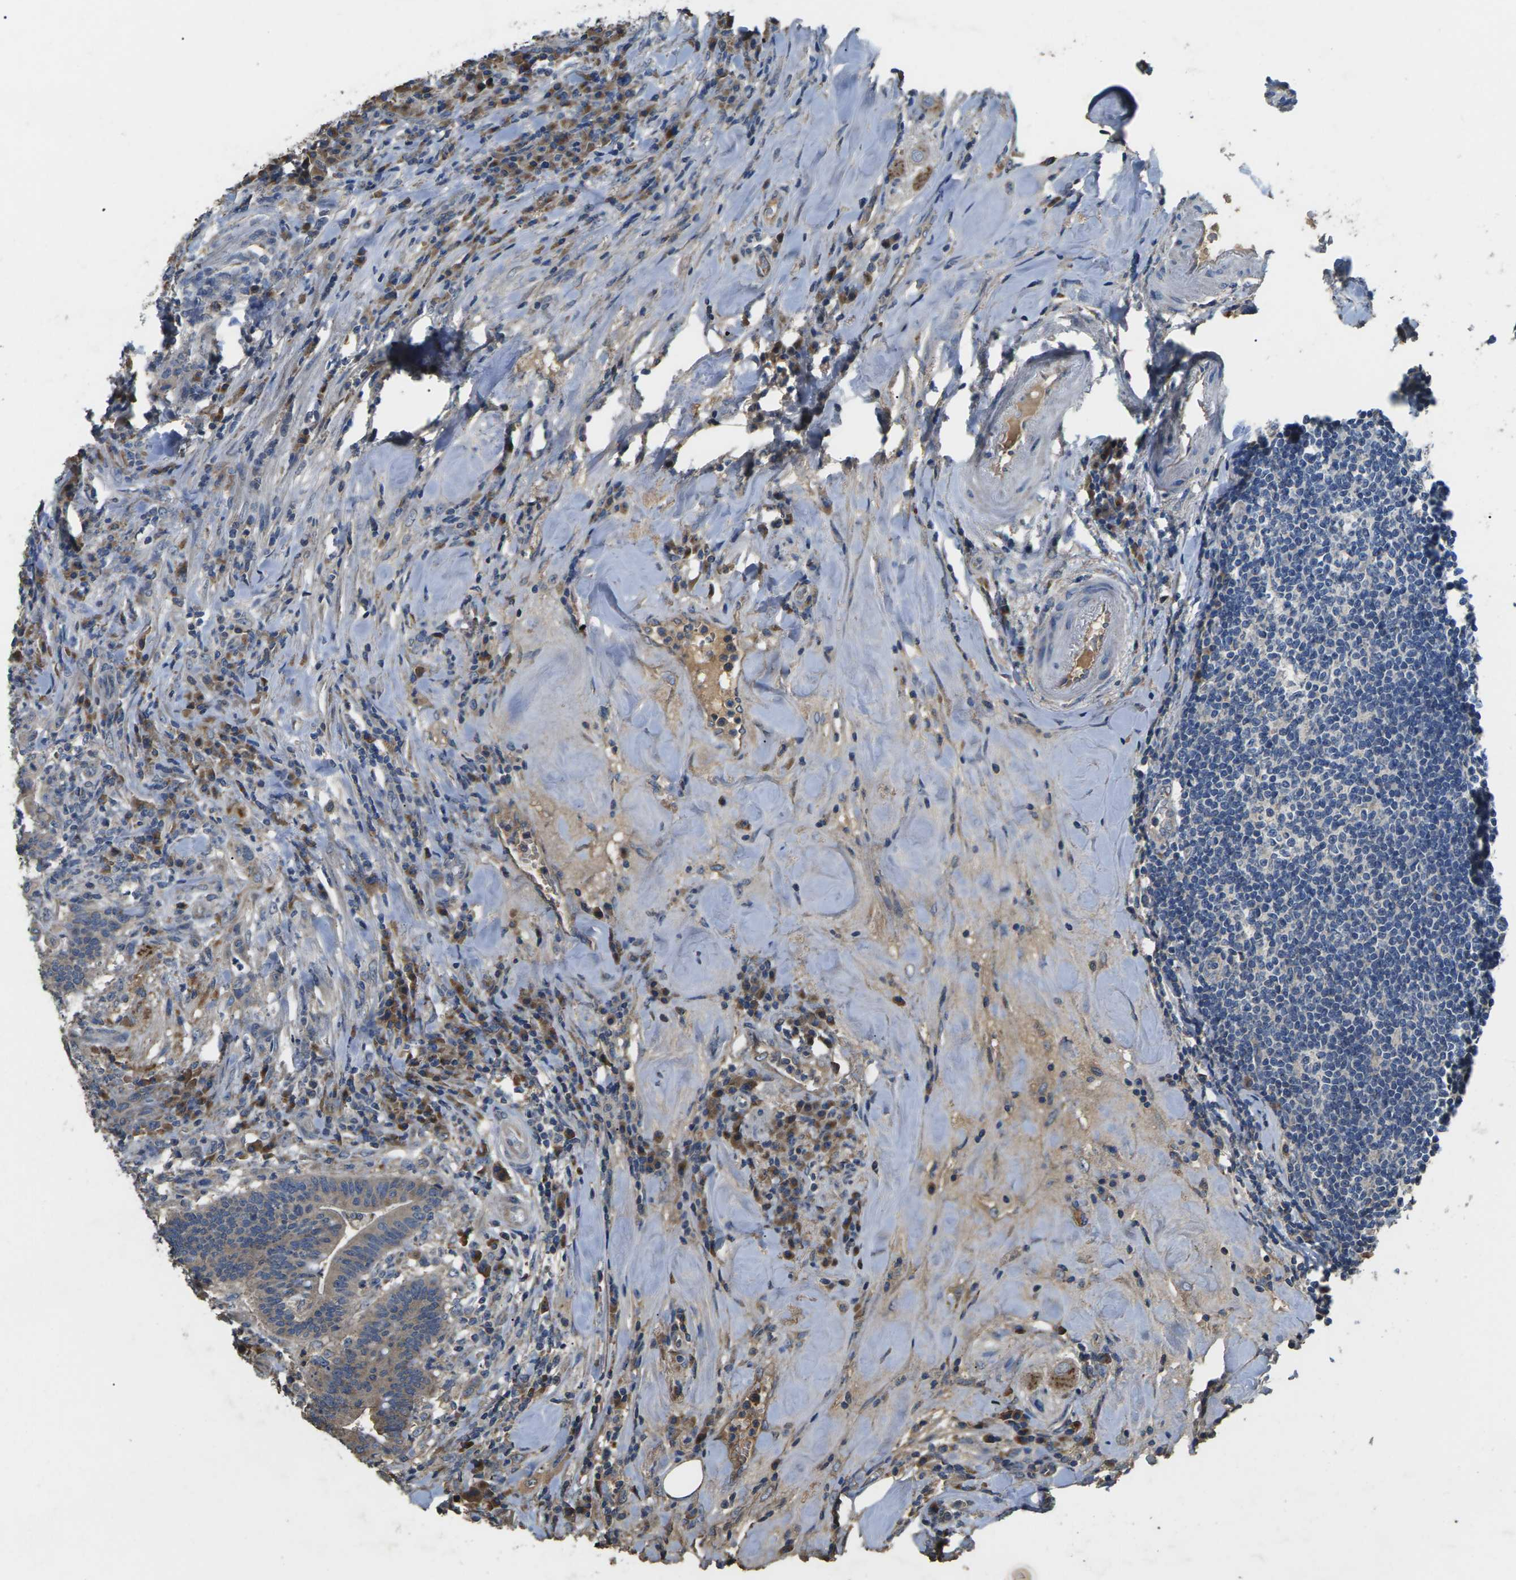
{"staining": {"intensity": "negative", "quantity": "none", "location": "none"}, "tissue": "colorectal cancer", "cell_type": "Tumor cells", "image_type": "cancer", "snomed": [{"axis": "morphology", "description": "Normal tissue, NOS"}, {"axis": "morphology", "description": "Adenocarcinoma, NOS"}, {"axis": "topography", "description": "Colon"}], "caption": "Immunohistochemistry of colorectal cancer (adenocarcinoma) displays no staining in tumor cells.", "gene": "B4GAT1", "patient": {"sex": "female", "age": 66}}